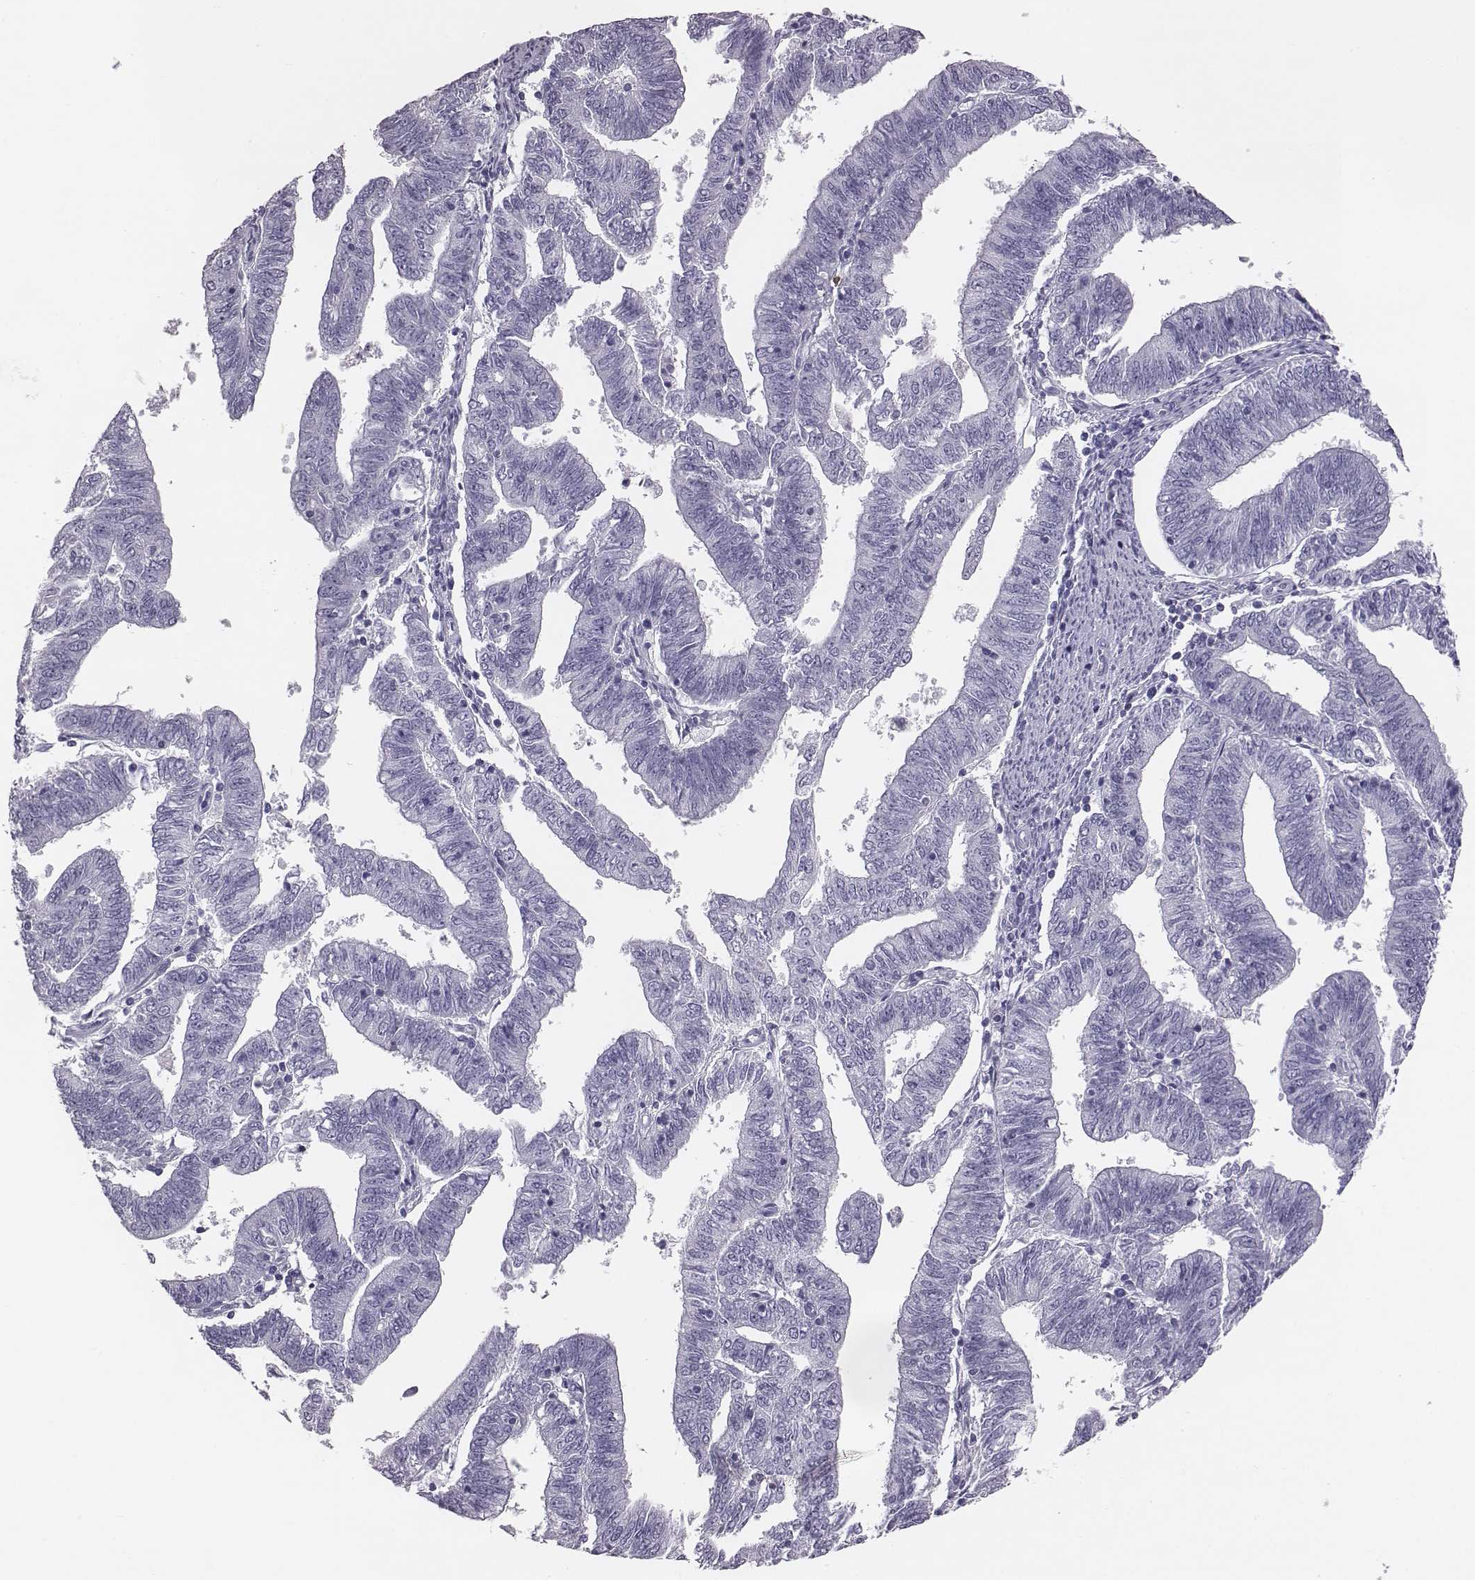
{"staining": {"intensity": "negative", "quantity": "none", "location": "none"}, "tissue": "endometrial cancer", "cell_type": "Tumor cells", "image_type": "cancer", "snomed": [{"axis": "morphology", "description": "Adenocarcinoma, NOS"}, {"axis": "topography", "description": "Endometrium"}], "caption": "The IHC photomicrograph has no significant expression in tumor cells of endometrial cancer tissue. (DAB (3,3'-diaminobenzidine) immunohistochemistry (IHC) visualized using brightfield microscopy, high magnification).", "gene": "ACOD1", "patient": {"sex": "female", "age": 82}}